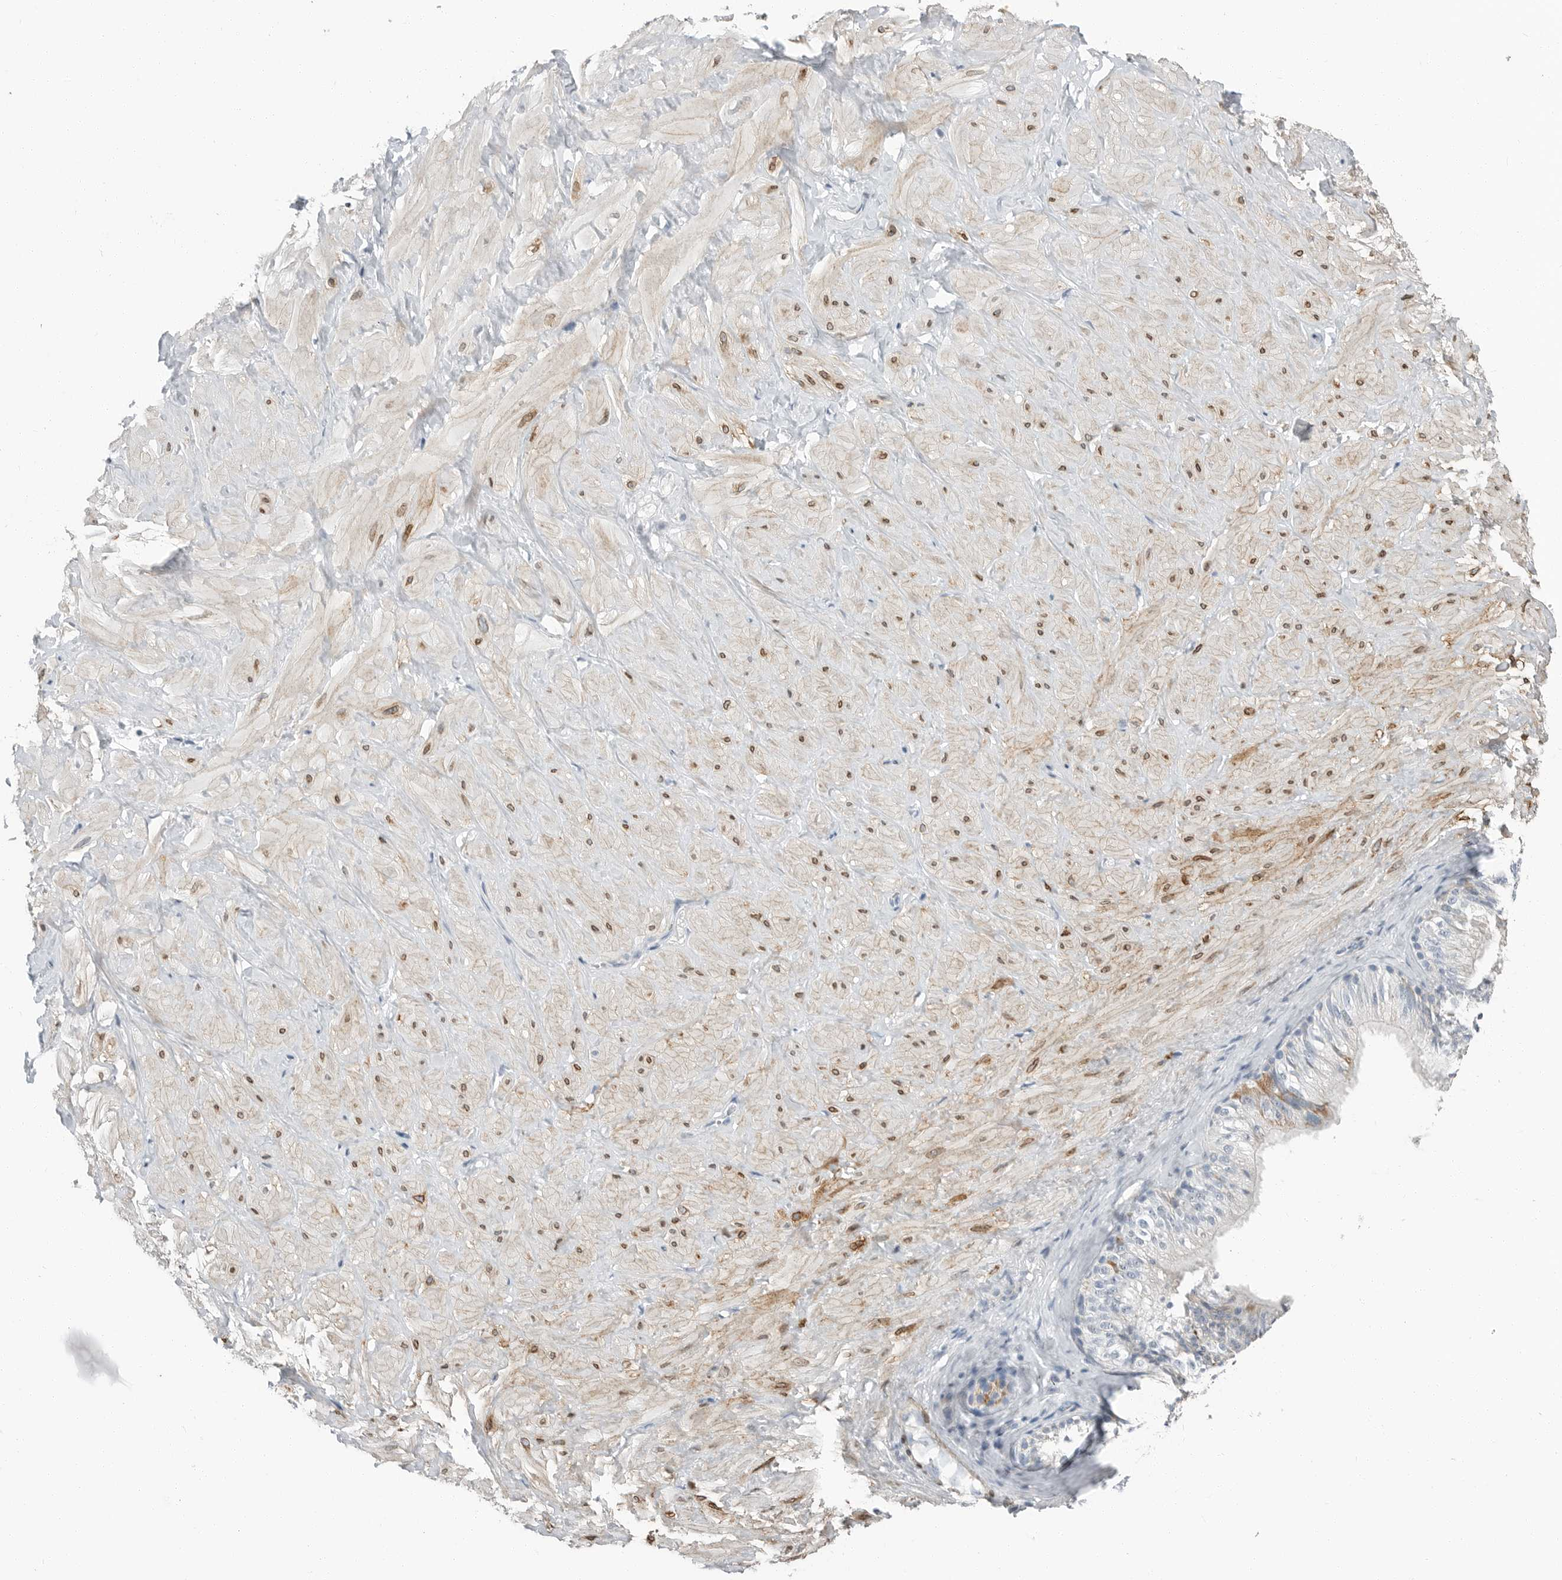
{"staining": {"intensity": "negative", "quantity": "none", "location": "none"}, "tissue": "adipose tissue", "cell_type": "Adipocytes", "image_type": "normal", "snomed": [{"axis": "morphology", "description": "Normal tissue, NOS"}, {"axis": "topography", "description": "Adipose tissue"}, {"axis": "topography", "description": "Vascular tissue"}, {"axis": "topography", "description": "Peripheral nerve tissue"}], "caption": "This micrograph is of benign adipose tissue stained with immunohistochemistry to label a protein in brown with the nuclei are counter-stained blue. There is no positivity in adipocytes.", "gene": "PLN", "patient": {"sex": "male", "age": 25}}